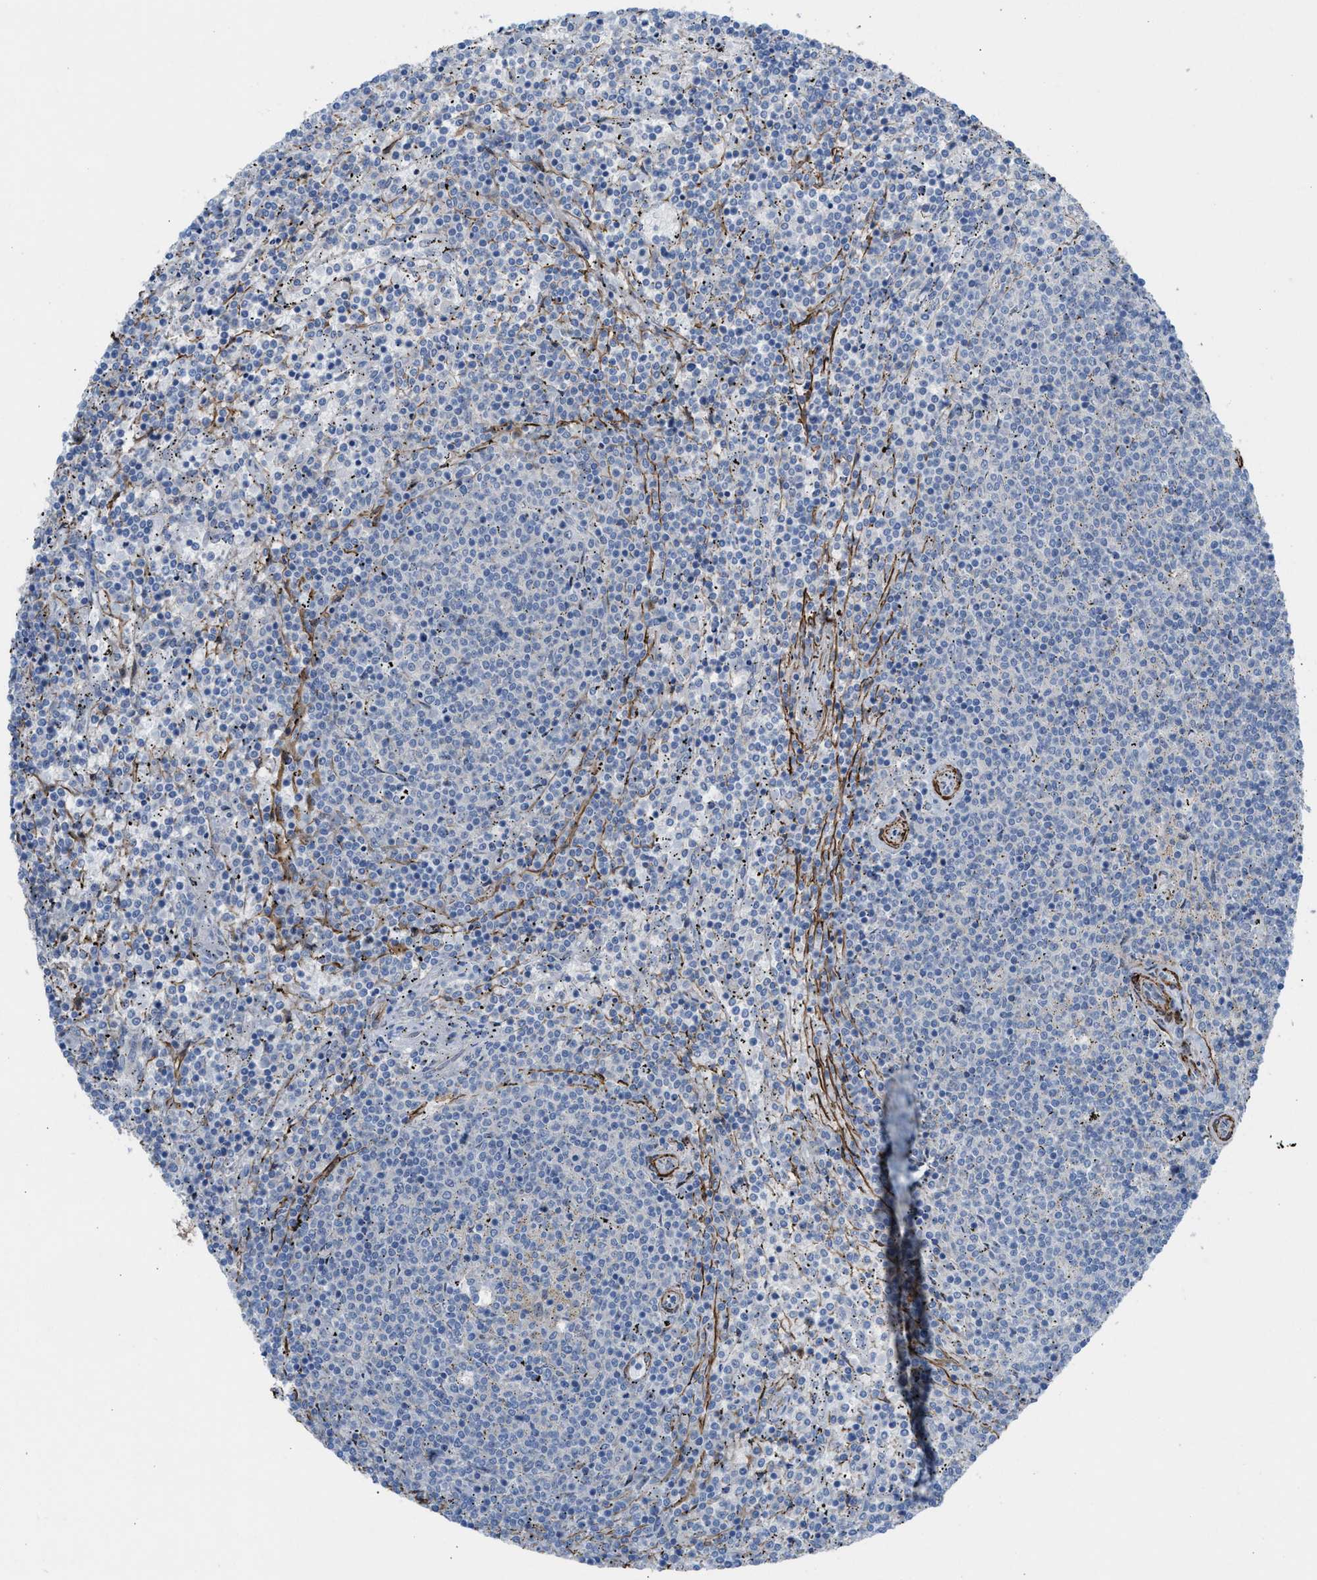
{"staining": {"intensity": "negative", "quantity": "none", "location": "none"}, "tissue": "lymphoma", "cell_type": "Tumor cells", "image_type": "cancer", "snomed": [{"axis": "morphology", "description": "Malignant lymphoma, non-Hodgkin's type, Low grade"}, {"axis": "topography", "description": "Spleen"}], "caption": "This is an IHC micrograph of lymphoma. There is no positivity in tumor cells.", "gene": "NQO2", "patient": {"sex": "female", "age": 50}}